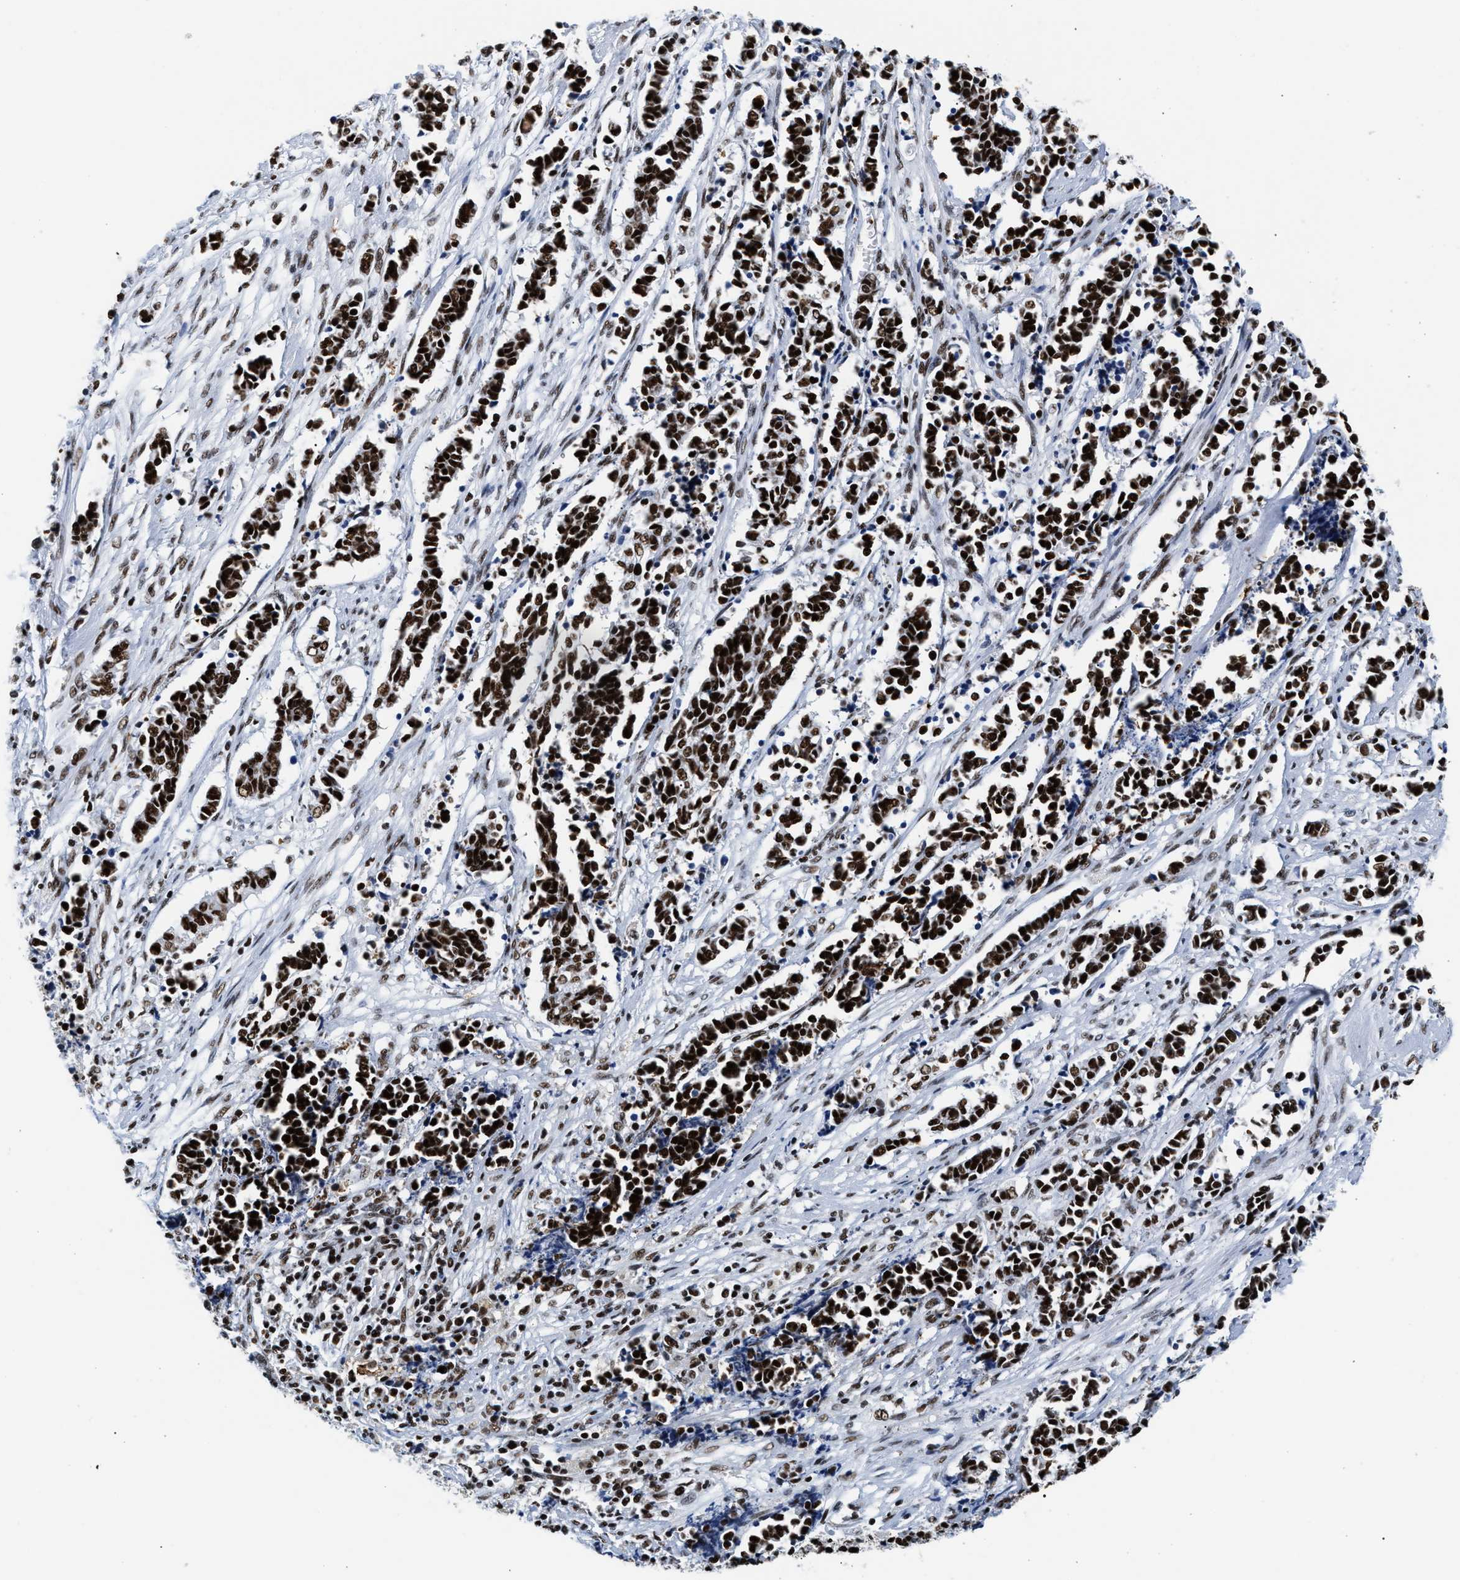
{"staining": {"intensity": "strong", "quantity": ">75%", "location": "nuclear"}, "tissue": "cervical cancer", "cell_type": "Tumor cells", "image_type": "cancer", "snomed": [{"axis": "morphology", "description": "Squamous cell carcinoma, NOS"}, {"axis": "topography", "description": "Cervix"}], "caption": "Cervical squamous cell carcinoma tissue reveals strong nuclear positivity in about >75% of tumor cells The protein of interest is shown in brown color, while the nuclei are stained blue.", "gene": "RAD21", "patient": {"sex": "female", "age": 35}}